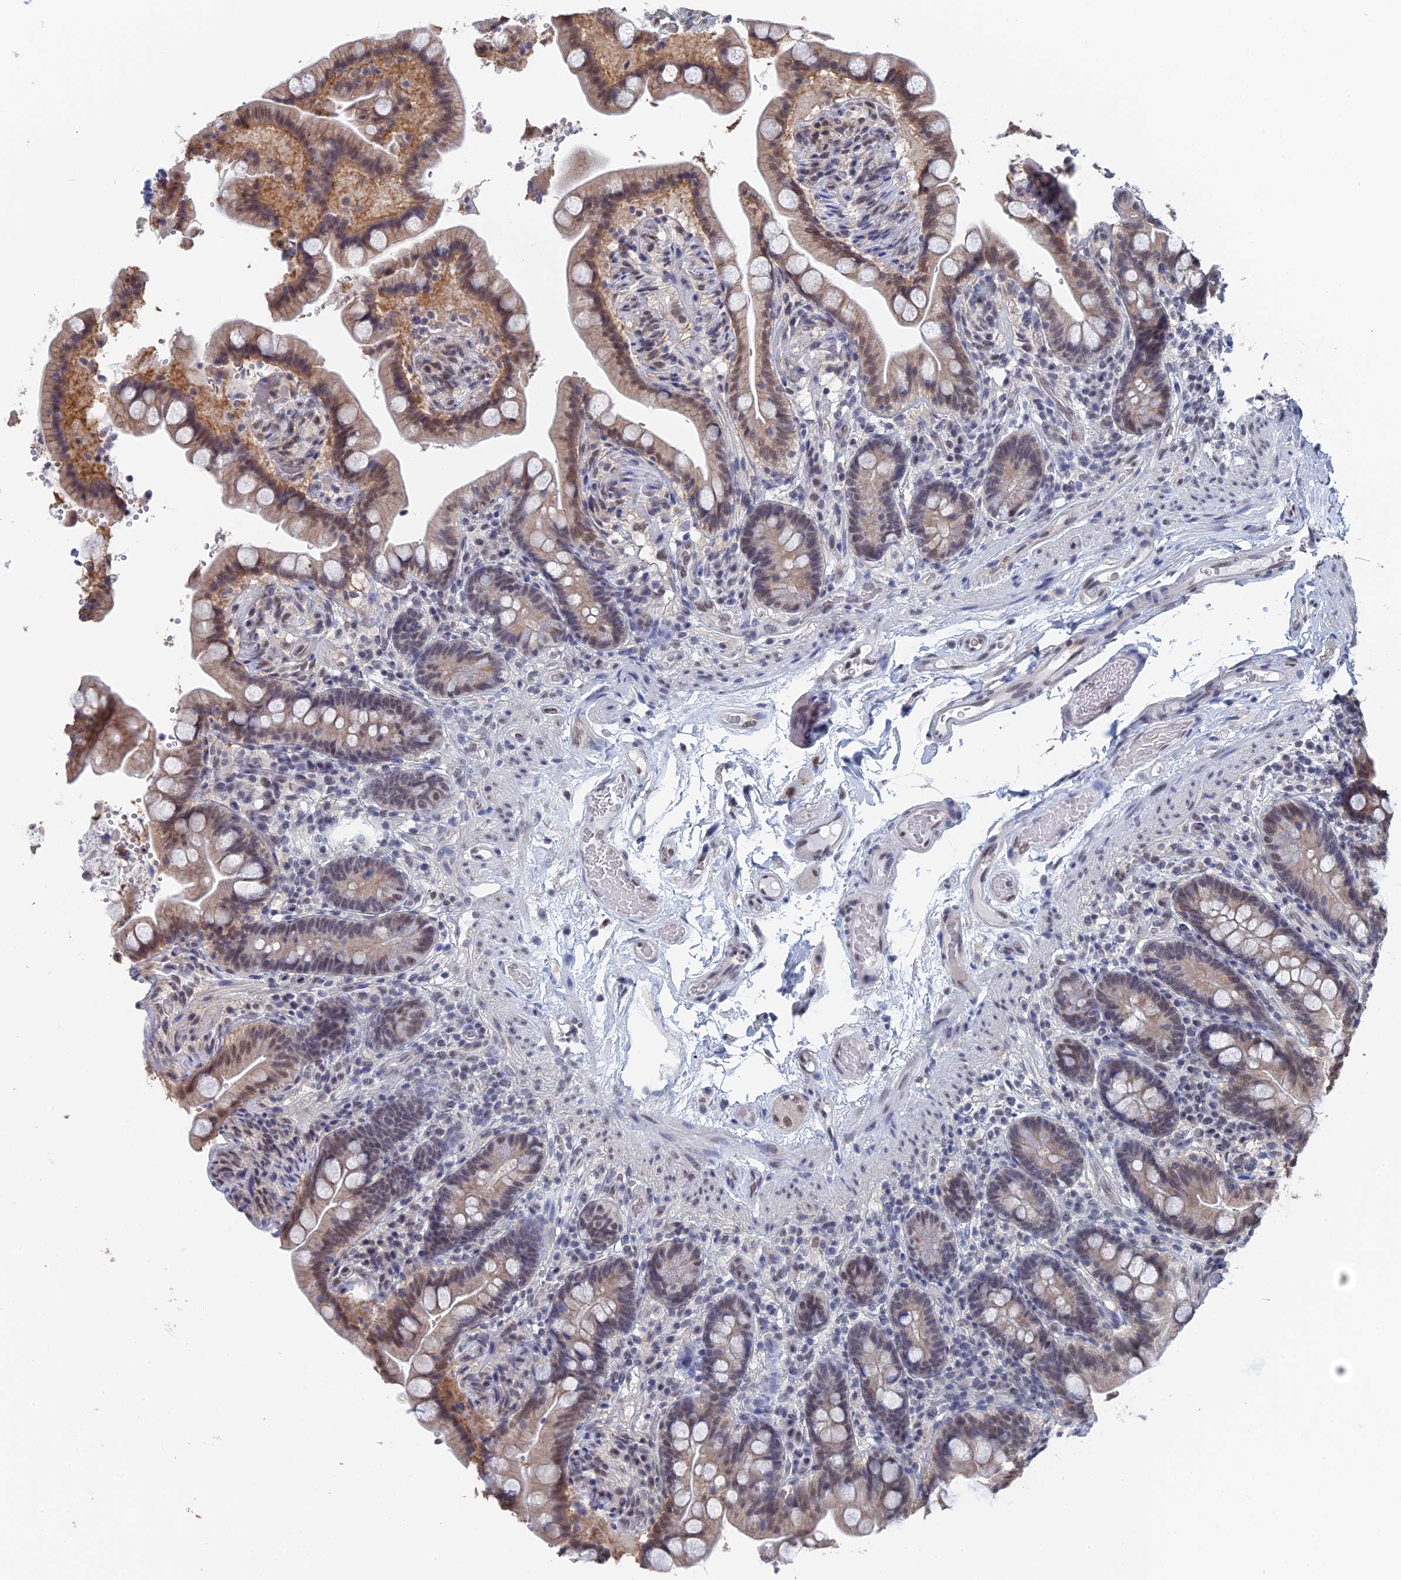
{"staining": {"intensity": "moderate", "quantity": ">75%", "location": "nuclear"}, "tissue": "colon", "cell_type": "Endothelial cells", "image_type": "normal", "snomed": [{"axis": "morphology", "description": "Normal tissue, NOS"}, {"axis": "topography", "description": "Smooth muscle"}, {"axis": "topography", "description": "Colon"}], "caption": "This image displays immunohistochemistry staining of unremarkable colon, with medium moderate nuclear positivity in approximately >75% of endothelial cells.", "gene": "TSSC4", "patient": {"sex": "male", "age": 73}}